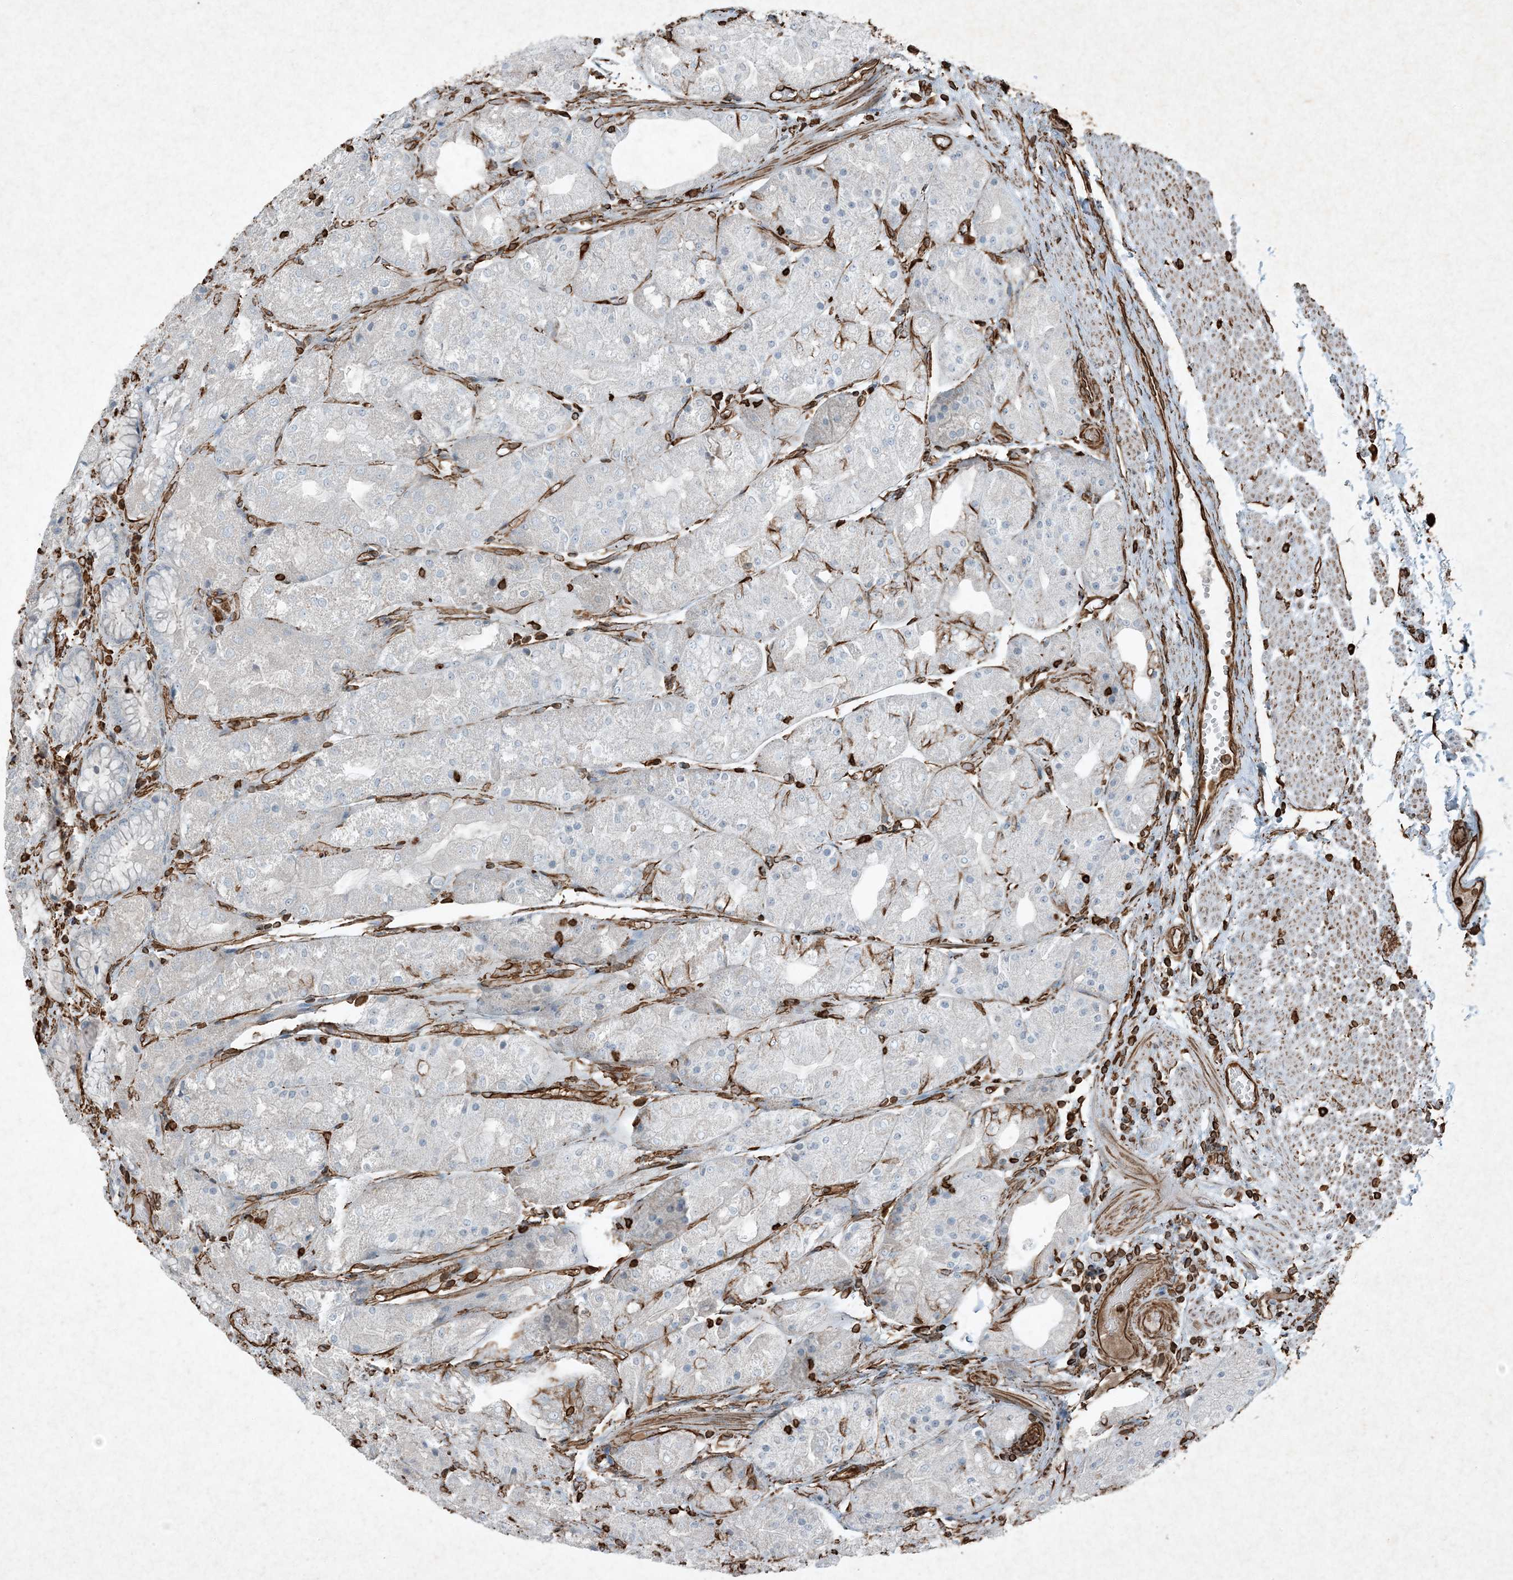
{"staining": {"intensity": "negative", "quantity": "none", "location": "none"}, "tissue": "stomach", "cell_type": "Glandular cells", "image_type": "normal", "snomed": [{"axis": "morphology", "description": "Normal tissue, NOS"}, {"axis": "topography", "description": "Stomach, upper"}], "caption": "Glandular cells are negative for protein expression in normal human stomach.", "gene": "RYK", "patient": {"sex": "male", "age": 72}}